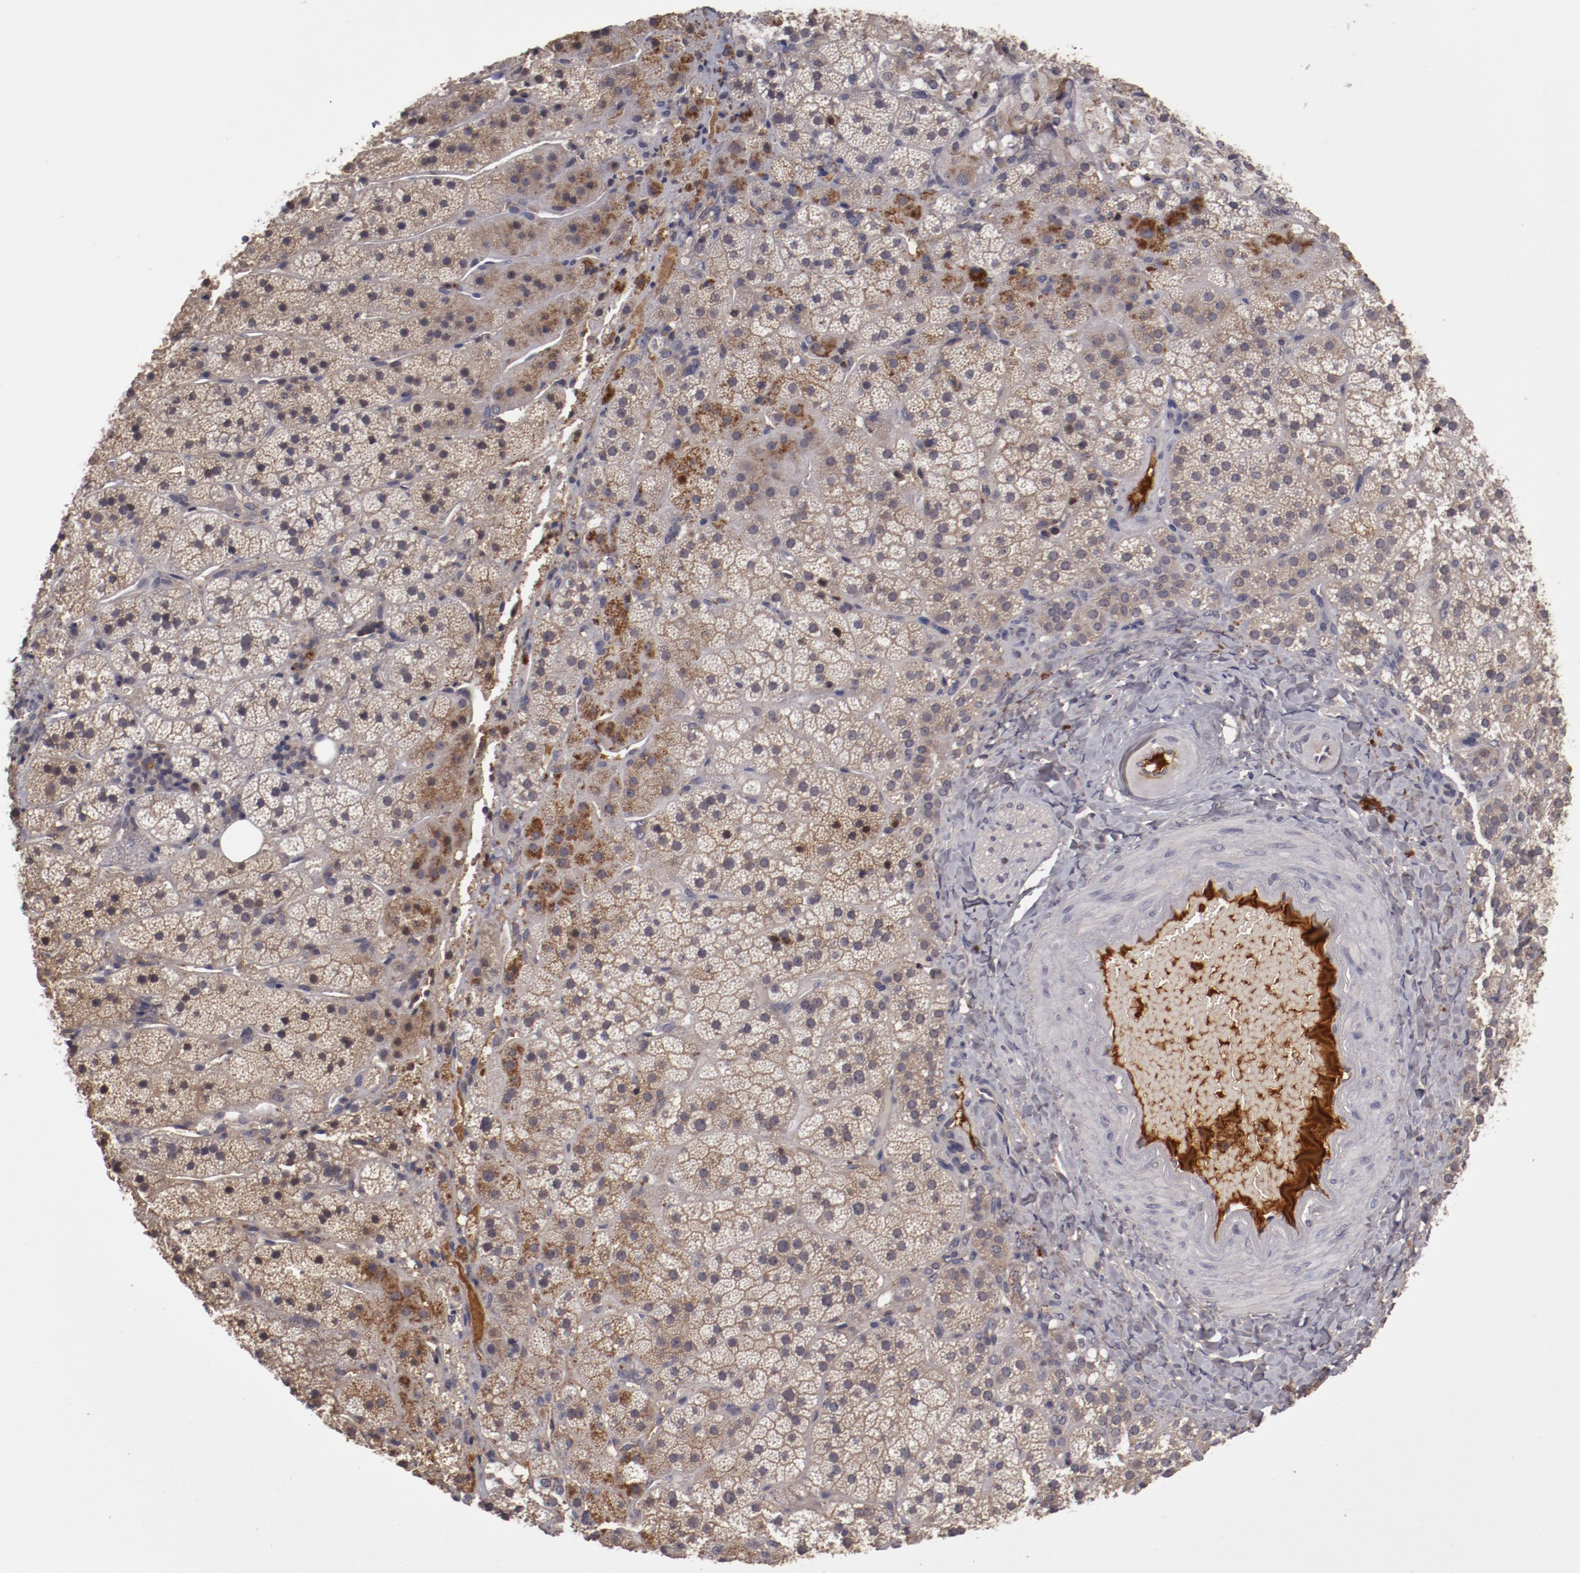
{"staining": {"intensity": "moderate", "quantity": "25%-75%", "location": "cytoplasmic/membranous"}, "tissue": "adrenal gland", "cell_type": "Glandular cells", "image_type": "normal", "snomed": [{"axis": "morphology", "description": "Normal tissue, NOS"}, {"axis": "topography", "description": "Adrenal gland"}], "caption": "IHC staining of benign adrenal gland, which displays medium levels of moderate cytoplasmic/membranous positivity in about 25%-75% of glandular cells indicating moderate cytoplasmic/membranous protein staining. The staining was performed using DAB (brown) for protein detection and nuclei were counterstained in hematoxylin (blue).", "gene": "CP", "patient": {"sex": "female", "age": 44}}